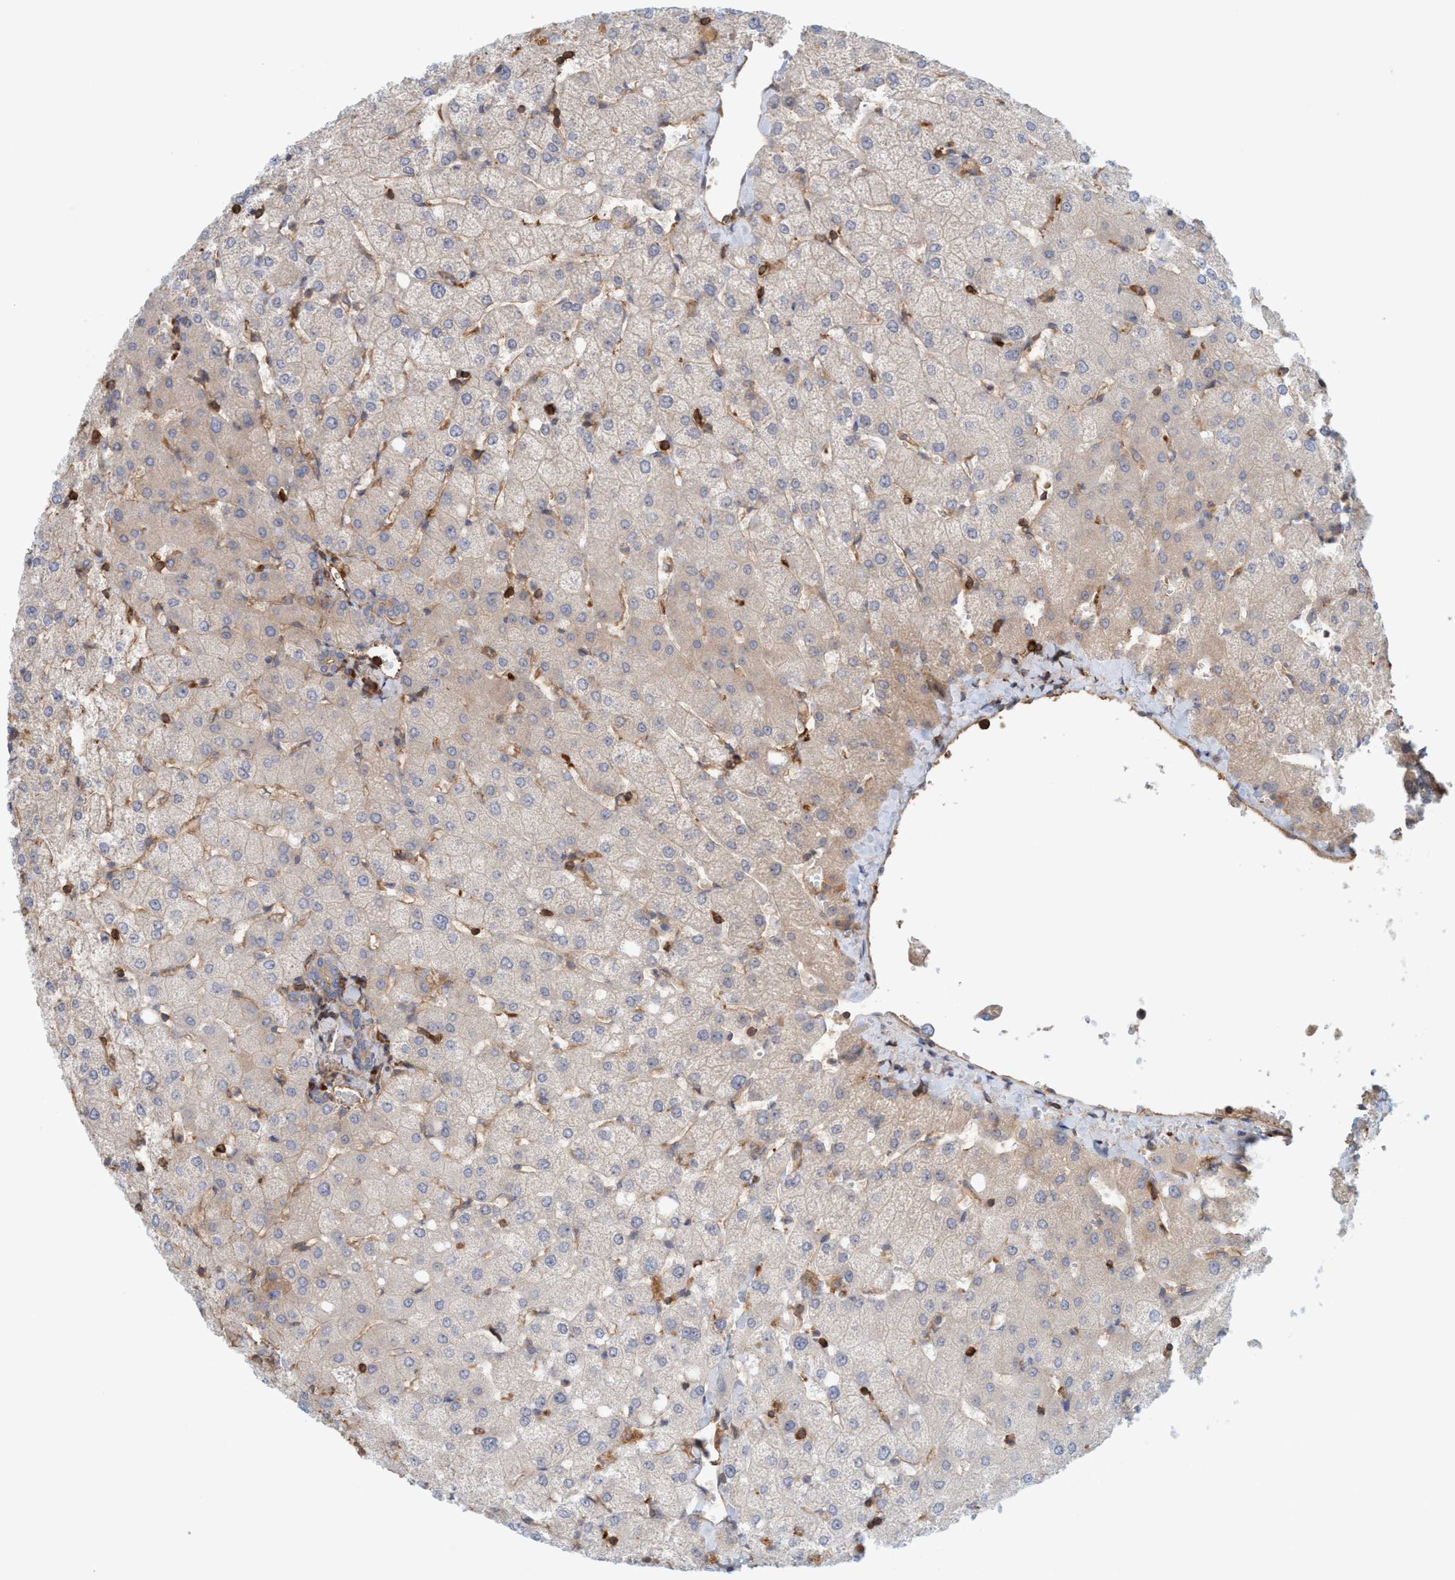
{"staining": {"intensity": "negative", "quantity": "none", "location": "none"}, "tissue": "liver", "cell_type": "Cholangiocytes", "image_type": "normal", "snomed": [{"axis": "morphology", "description": "Normal tissue, NOS"}, {"axis": "topography", "description": "Liver"}], "caption": "Immunohistochemical staining of normal liver reveals no significant expression in cholangiocytes. (DAB immunohistochemistry (IHC) visualized using brightfield microscopy, high magnification).", "gene": "SPECC1", "patient": {"sex": "female", "age": 54}}